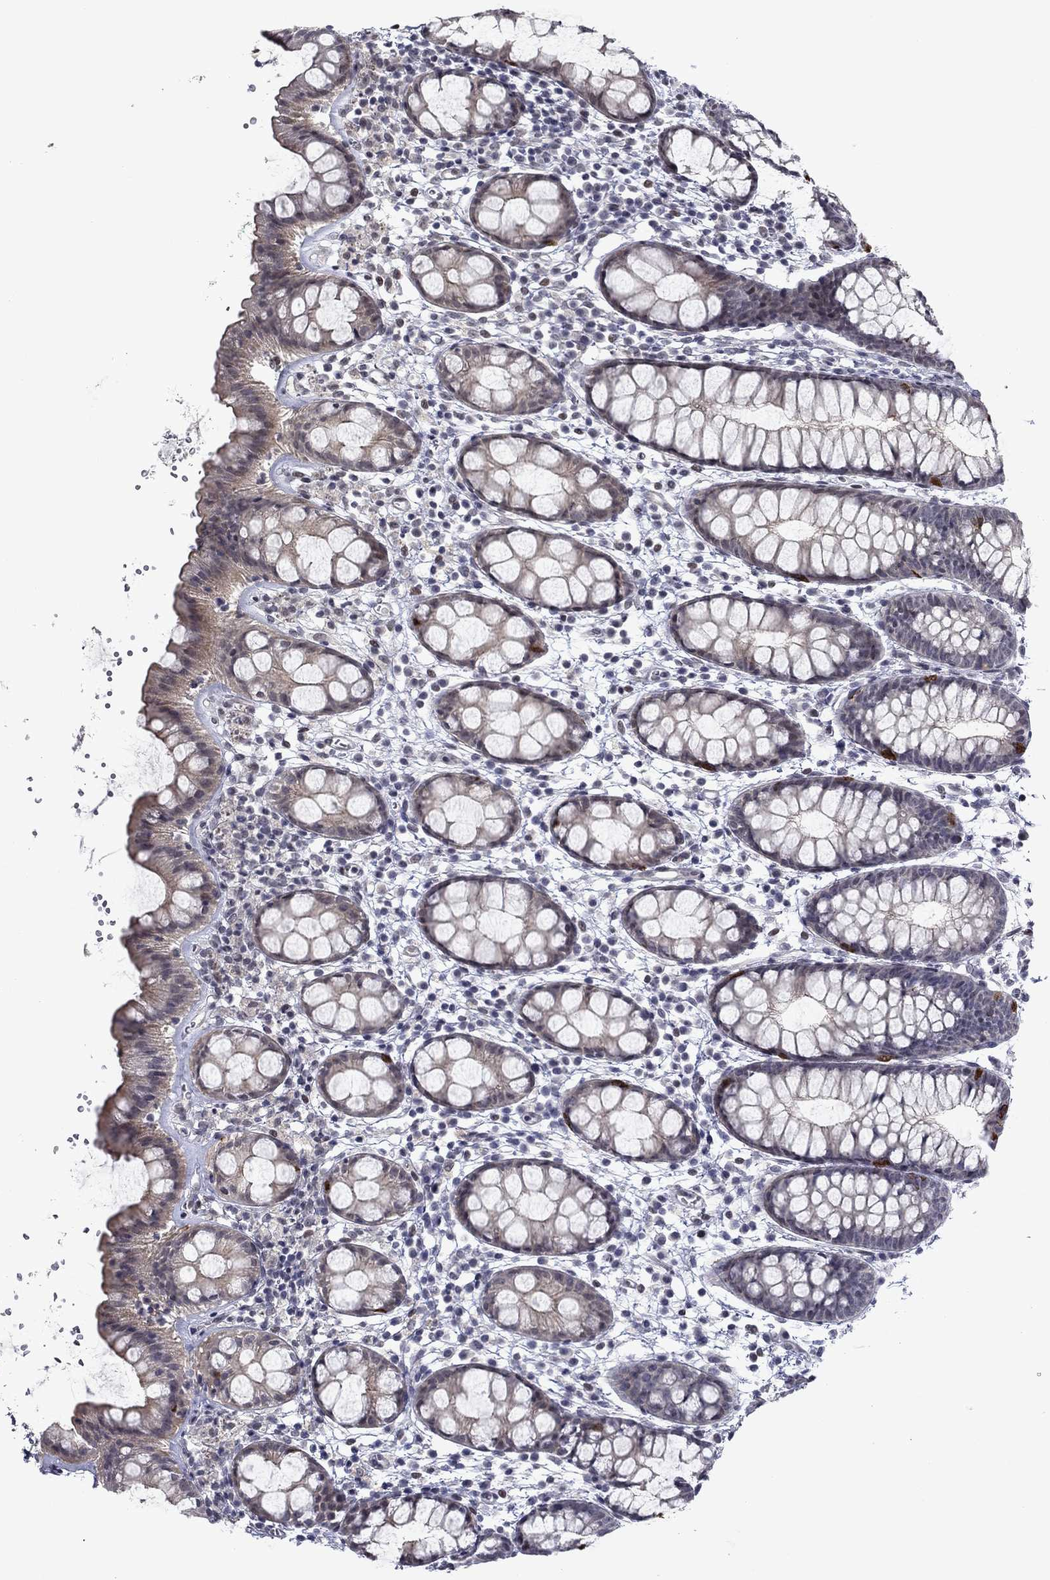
{"staining": {"intensity": "weak", "quantity": "<25%", "location": "cytoplasmic/membranous"}, "tissue": "rectum", "cell_type": "Glandular cells", "image_type": "normal", "snomed": [{"axis": "morphology", "description": "Normal tissue, NOS"}, {"axis": "topography", "description": "Rectum"}], "caption": "Histopathology image shows no significant protein positivity in glandular cells of normal rectum.", "gene": "B3GAT1", "patient": {"sex": "male", "age": 57}}